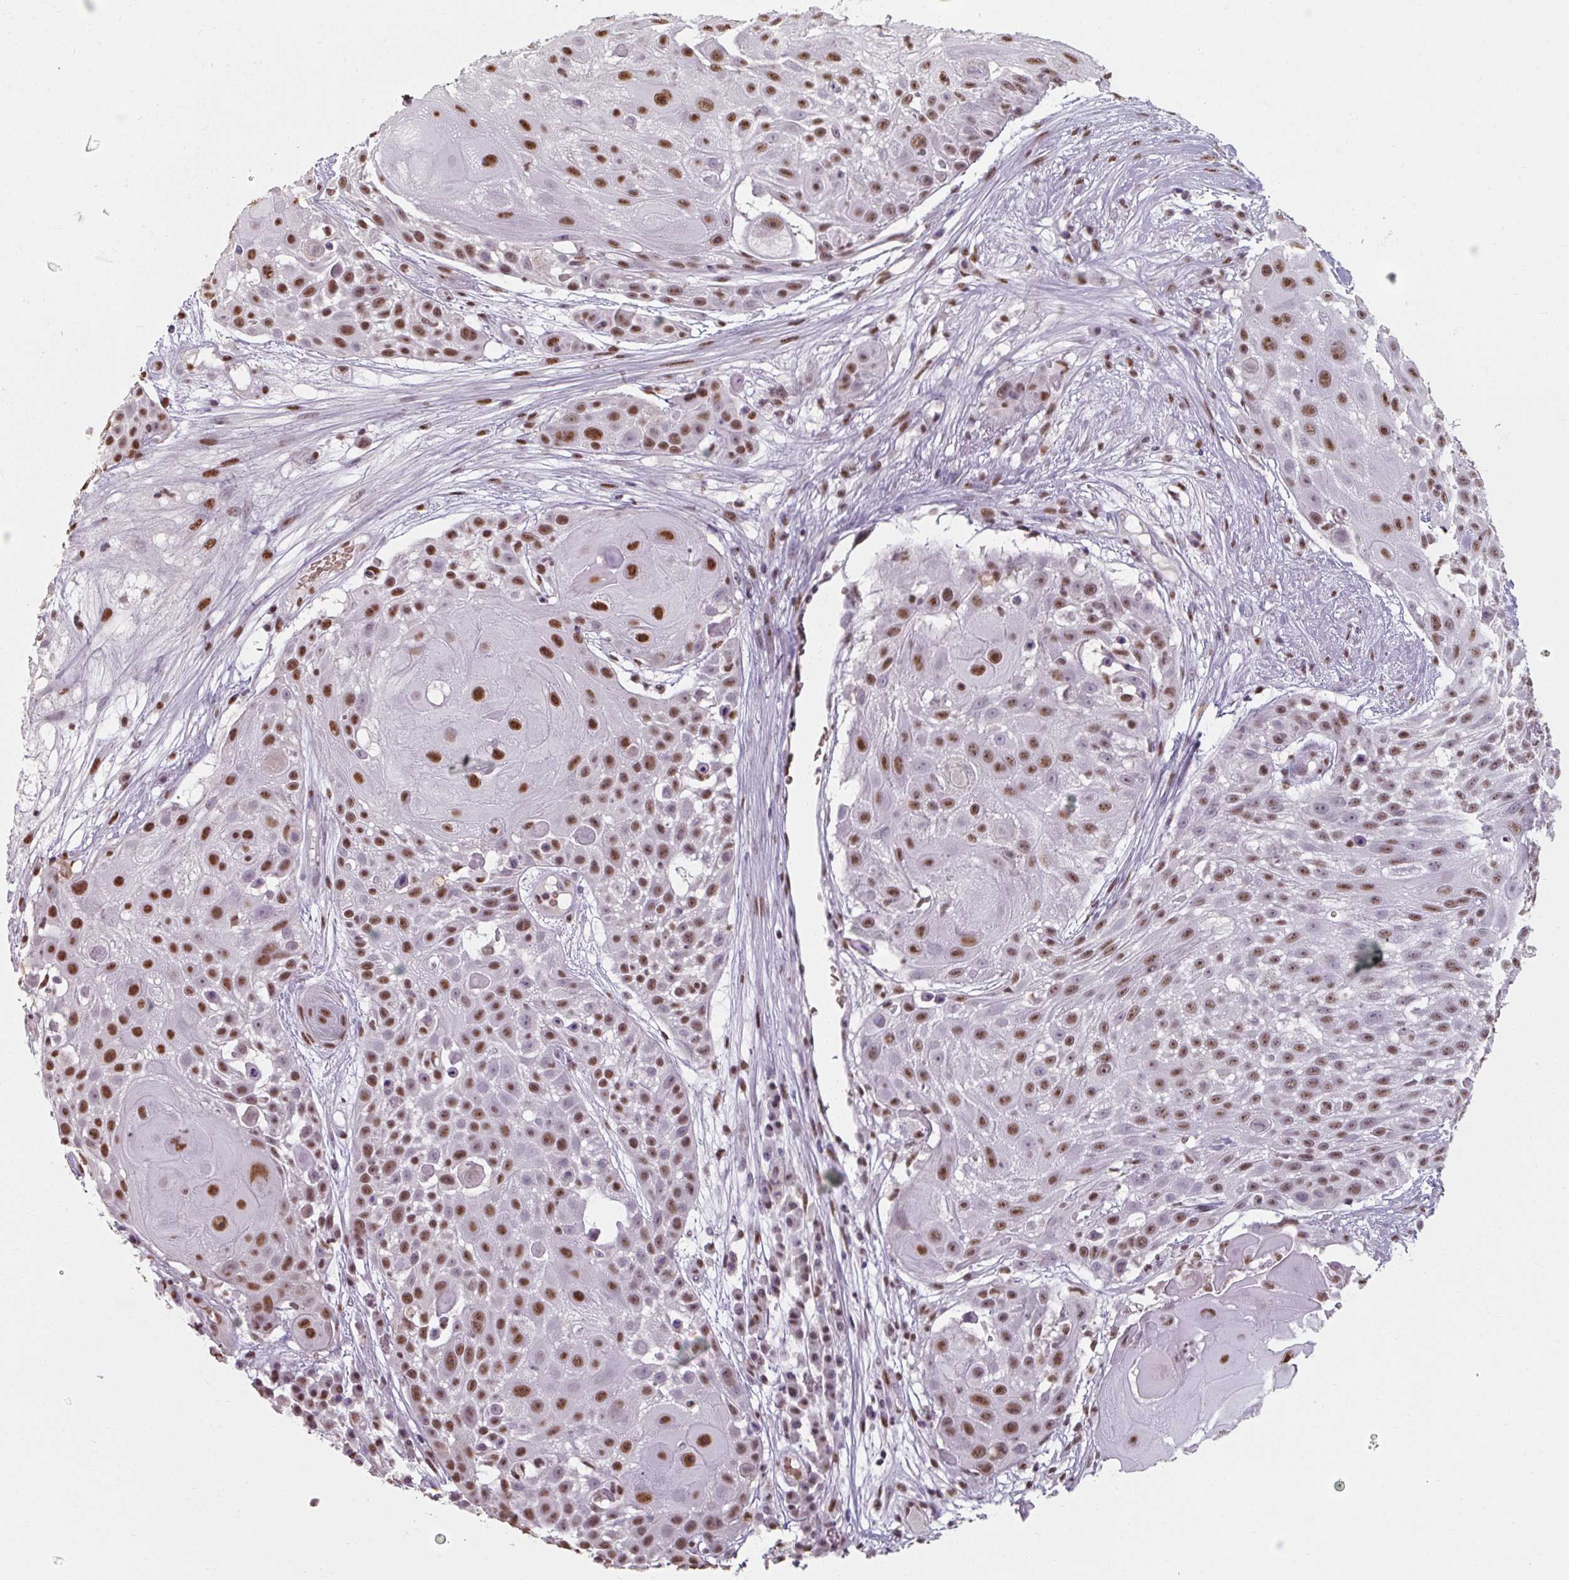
{"staining": {"intensity": "strong", "quantity": ">75%", "location": "nuclear"}, "tissue": "skin cancer", "cell_type": "Tumor cells", "image_type": "cancer", "snomed": [{"axis": "morphology", "description": "Squamous cell carcinoma, NOS"}, {"axis": "topography", "description": "Skin"}], "caption": "Immunohistochemical staining of human skin cancer (squamous cell carcinoma) displays high levels of strong nuclear expression in approximately >75% of tumor cells.", "gene": "ZFTRAF1", "patient": {"sex": "female", "age": 86}}